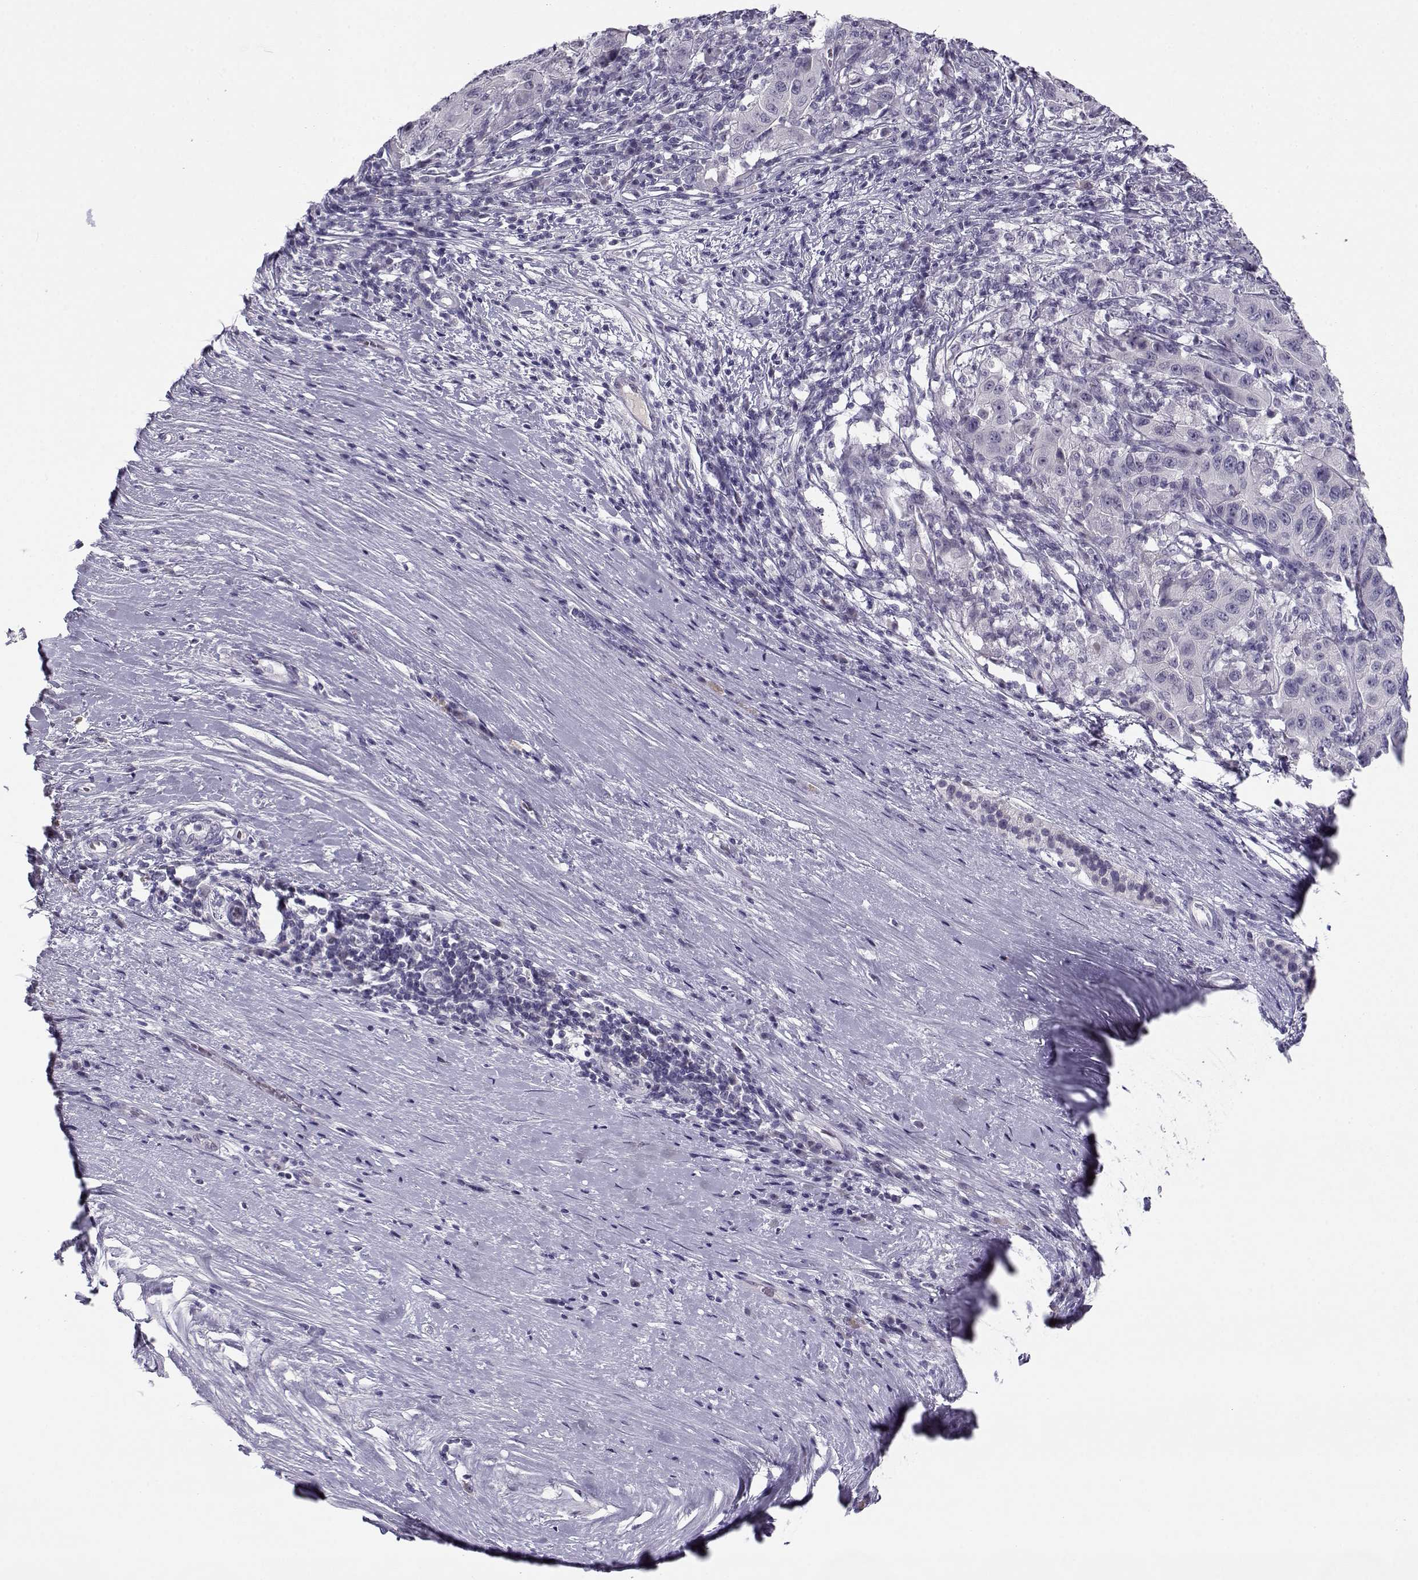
{"staining": {"intensity": "negative", "quantity": "none", "location": "none"}, "tissue": "pancreatic cancer", "cell_type": "Tumor cells", "image_type": "cancer", "snomed": [{"axis": "morphology", "description": "Adenocarcinoma, NOS"}, {"axis": "topography", "description": "Pancreas"}], "caption": "A micrograph of pancreatic adenocarcinoma stained for a protein demonstrates no brown staining in tumor cells. (Brightfield microscopy of DAB (3,3'-diaminobenzidine) IHC at high magnification).", "gene": "CFAP77", "patient": {"sex": "male", "age": 63}}